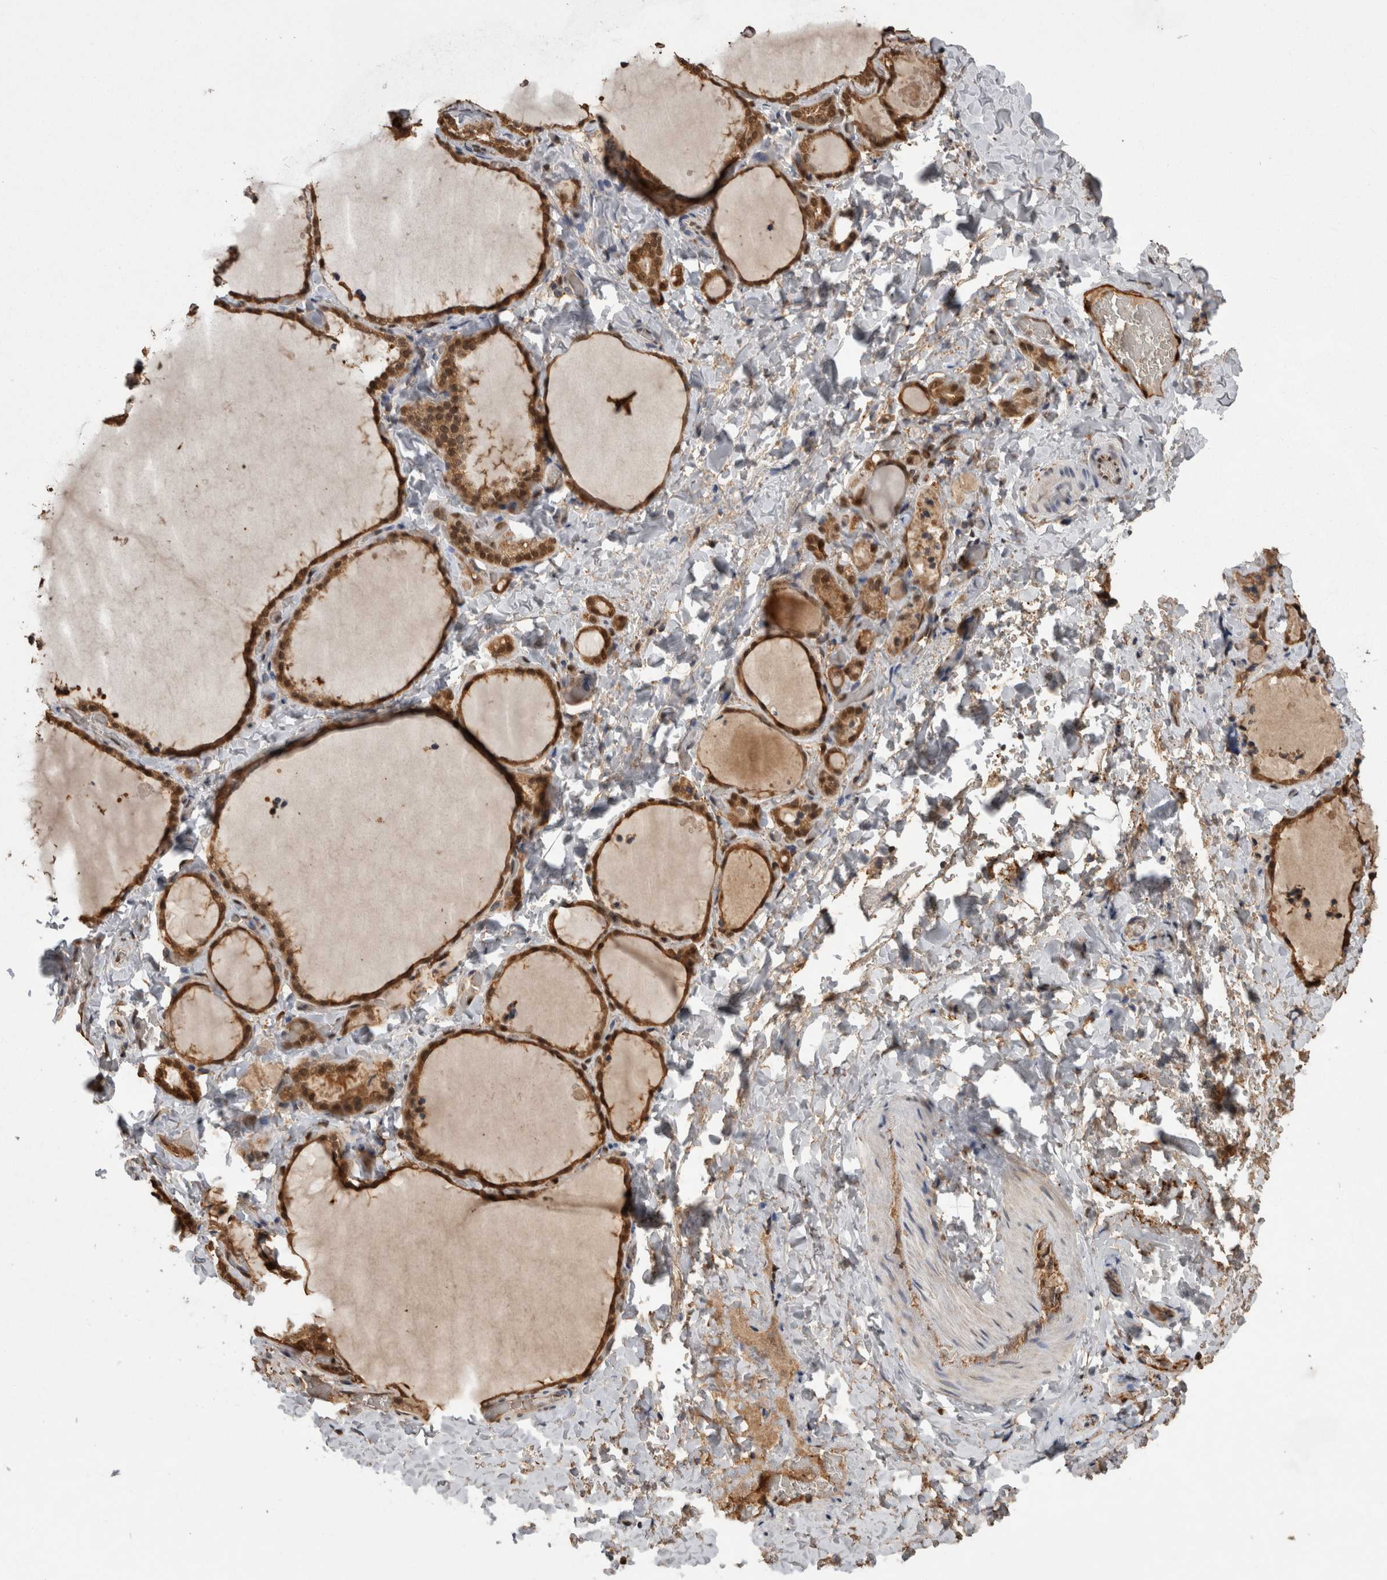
{"staining": {"intensity": "strong", "quantity": ">75%", "location": "cytoplasmic/membranous,nuclear"}, "tissue": "thyroid gland", "cell_type": "Glandular cells", "image_type": "normal", "snomed": [{"axis": "morphology", "description": "Normal tissue, NOS"}, {"axis": "topography", "description": "Thyroid gland"}], "caption": "Immunohistochemical staining of unremarkable human thyroid gland shows high levels of strong cytoplasmic/membranous,nuclear expression in approximately >75% of glandular cells. (DAB = brown stain, brightfield microscopy at high magnification).", "gene": "LXN", "patient": {"sex": "female", "age": 22}}